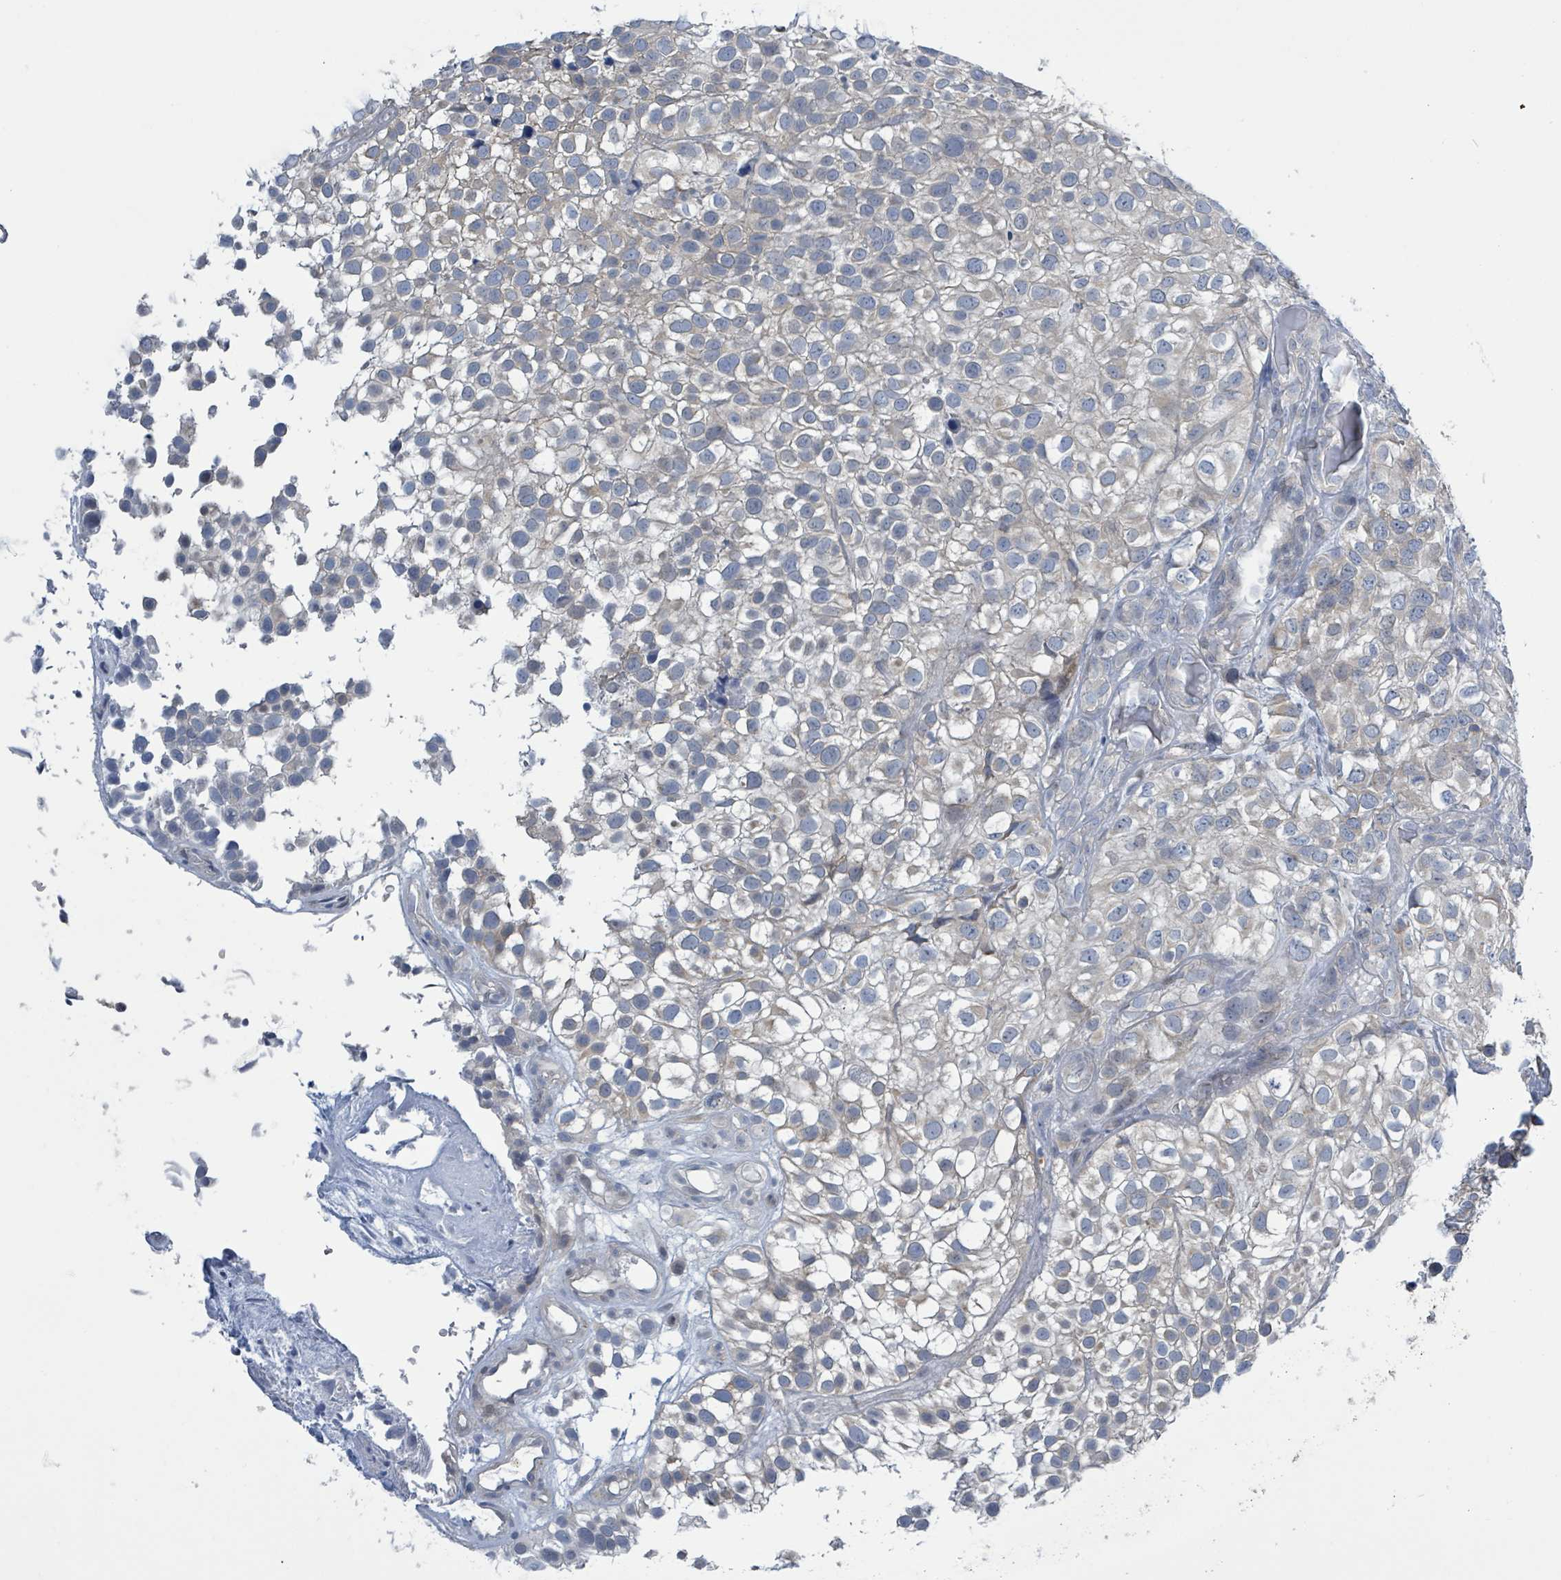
{"staining": {"intensity": "negative", "quantity": "none", "location": "none"}, "tissue": "urothelial cancer", "cell_type": "Tumor cells", "image_type": "cancer", "snomed": [{"axis": "morphology", "description": "Urothelial carcinoma, High grade"}, {"axis": "topography", "description": "Urinary bladder"}], "caption": "This is a micrograph of immunohistochemistry (IHC) staining of urothelial cancer, which shows no staining in tumor cells.", "gene": "DGKZ", "patient": {"sex": "male", "age": 56}}